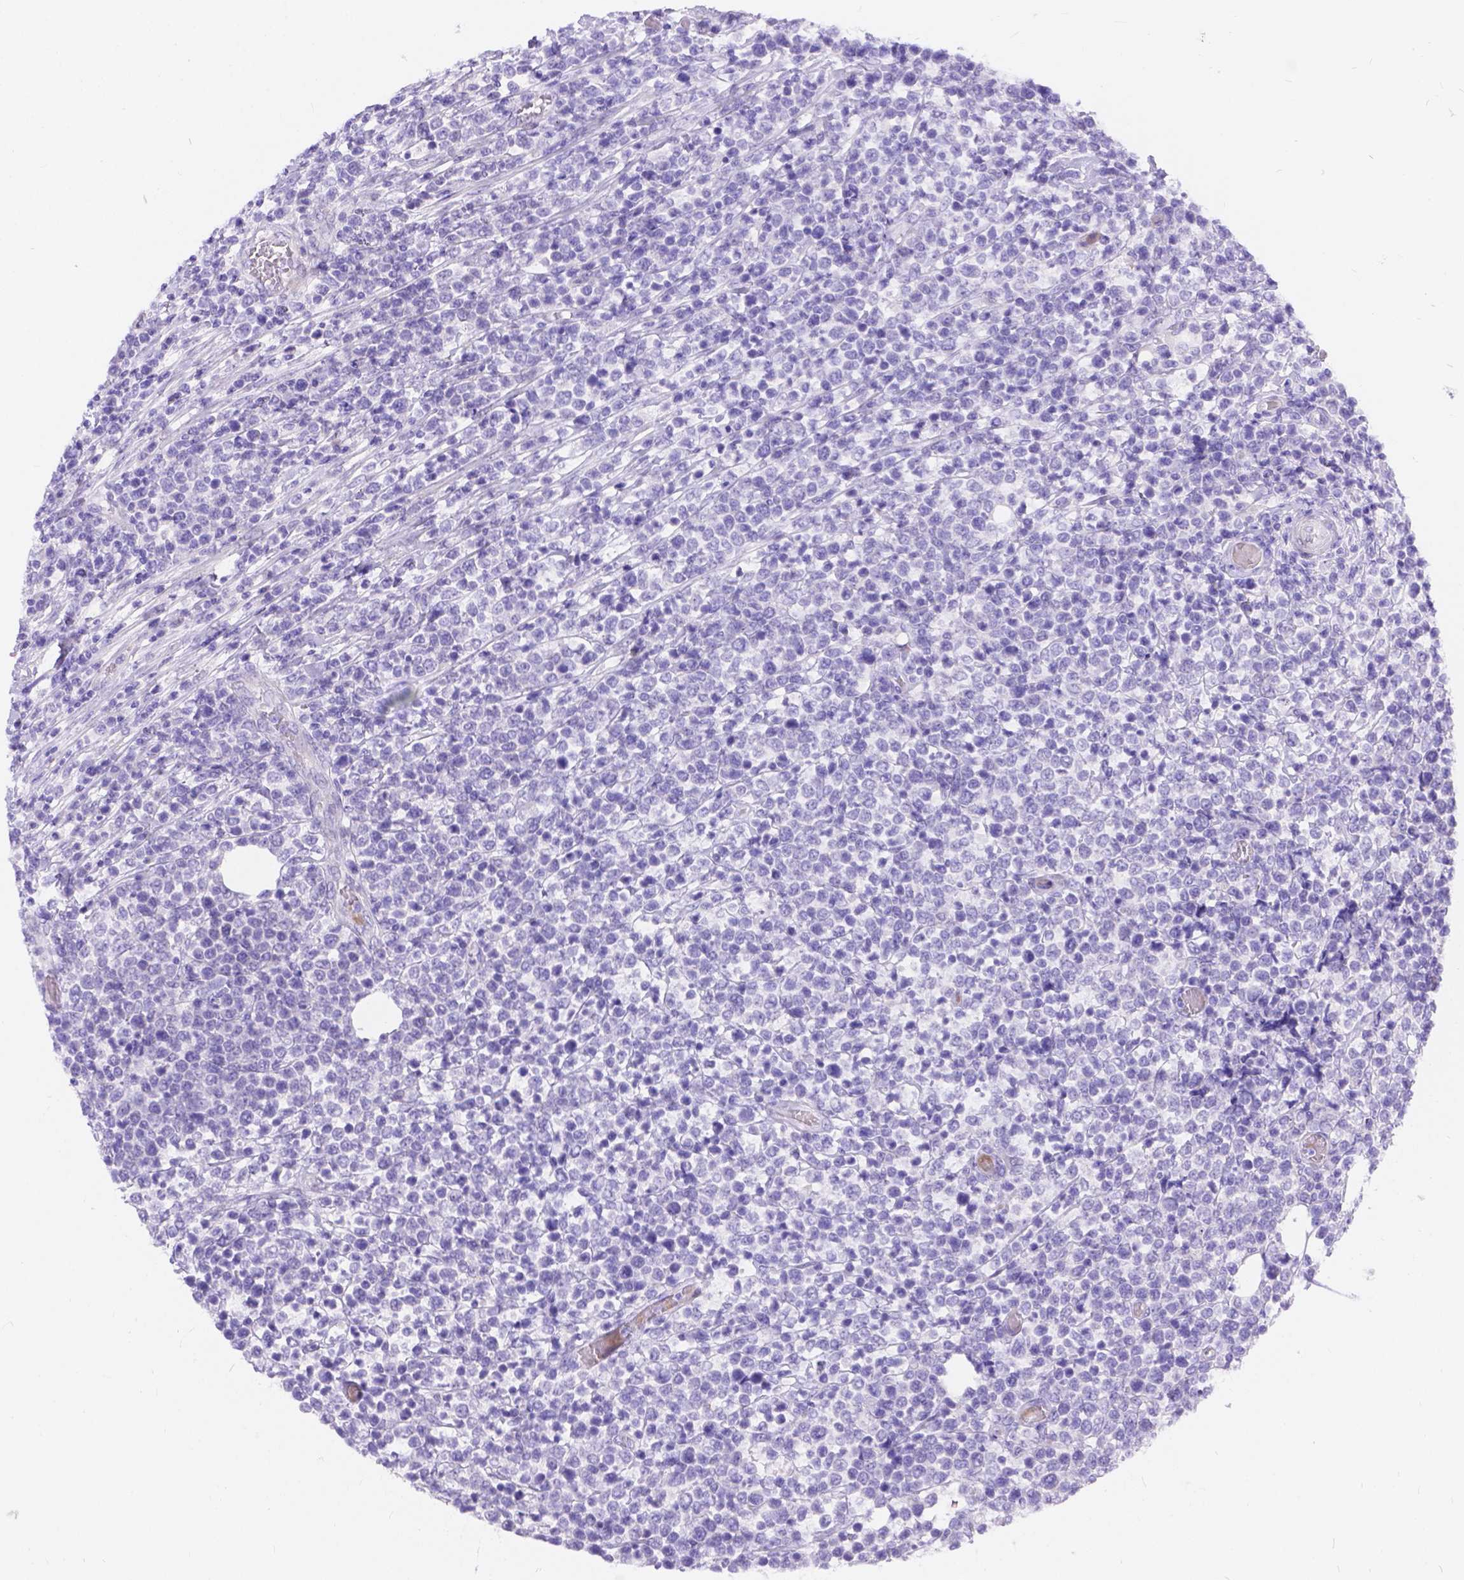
{"staining": {"intensity": "negative", "quantity": "none", "location": "none"}, "tissue": "lymphoma", "cell_type": "Tumor cells", "image_type": "cancer", "snomed": [{"axis": "morphology", "description": "Malignant lymphoma, non-Hodgkin's type, High grade"}, {"axis": "topography", "description": "Soft tissue"}], "caption": "Histopathology image shows no protein expression in tumor cells of high-grade malignant lymphoma, non-Hodgkin's type tissue.", "gene": "KLHL10", "patient": {"sex": "female", "age": 56}}